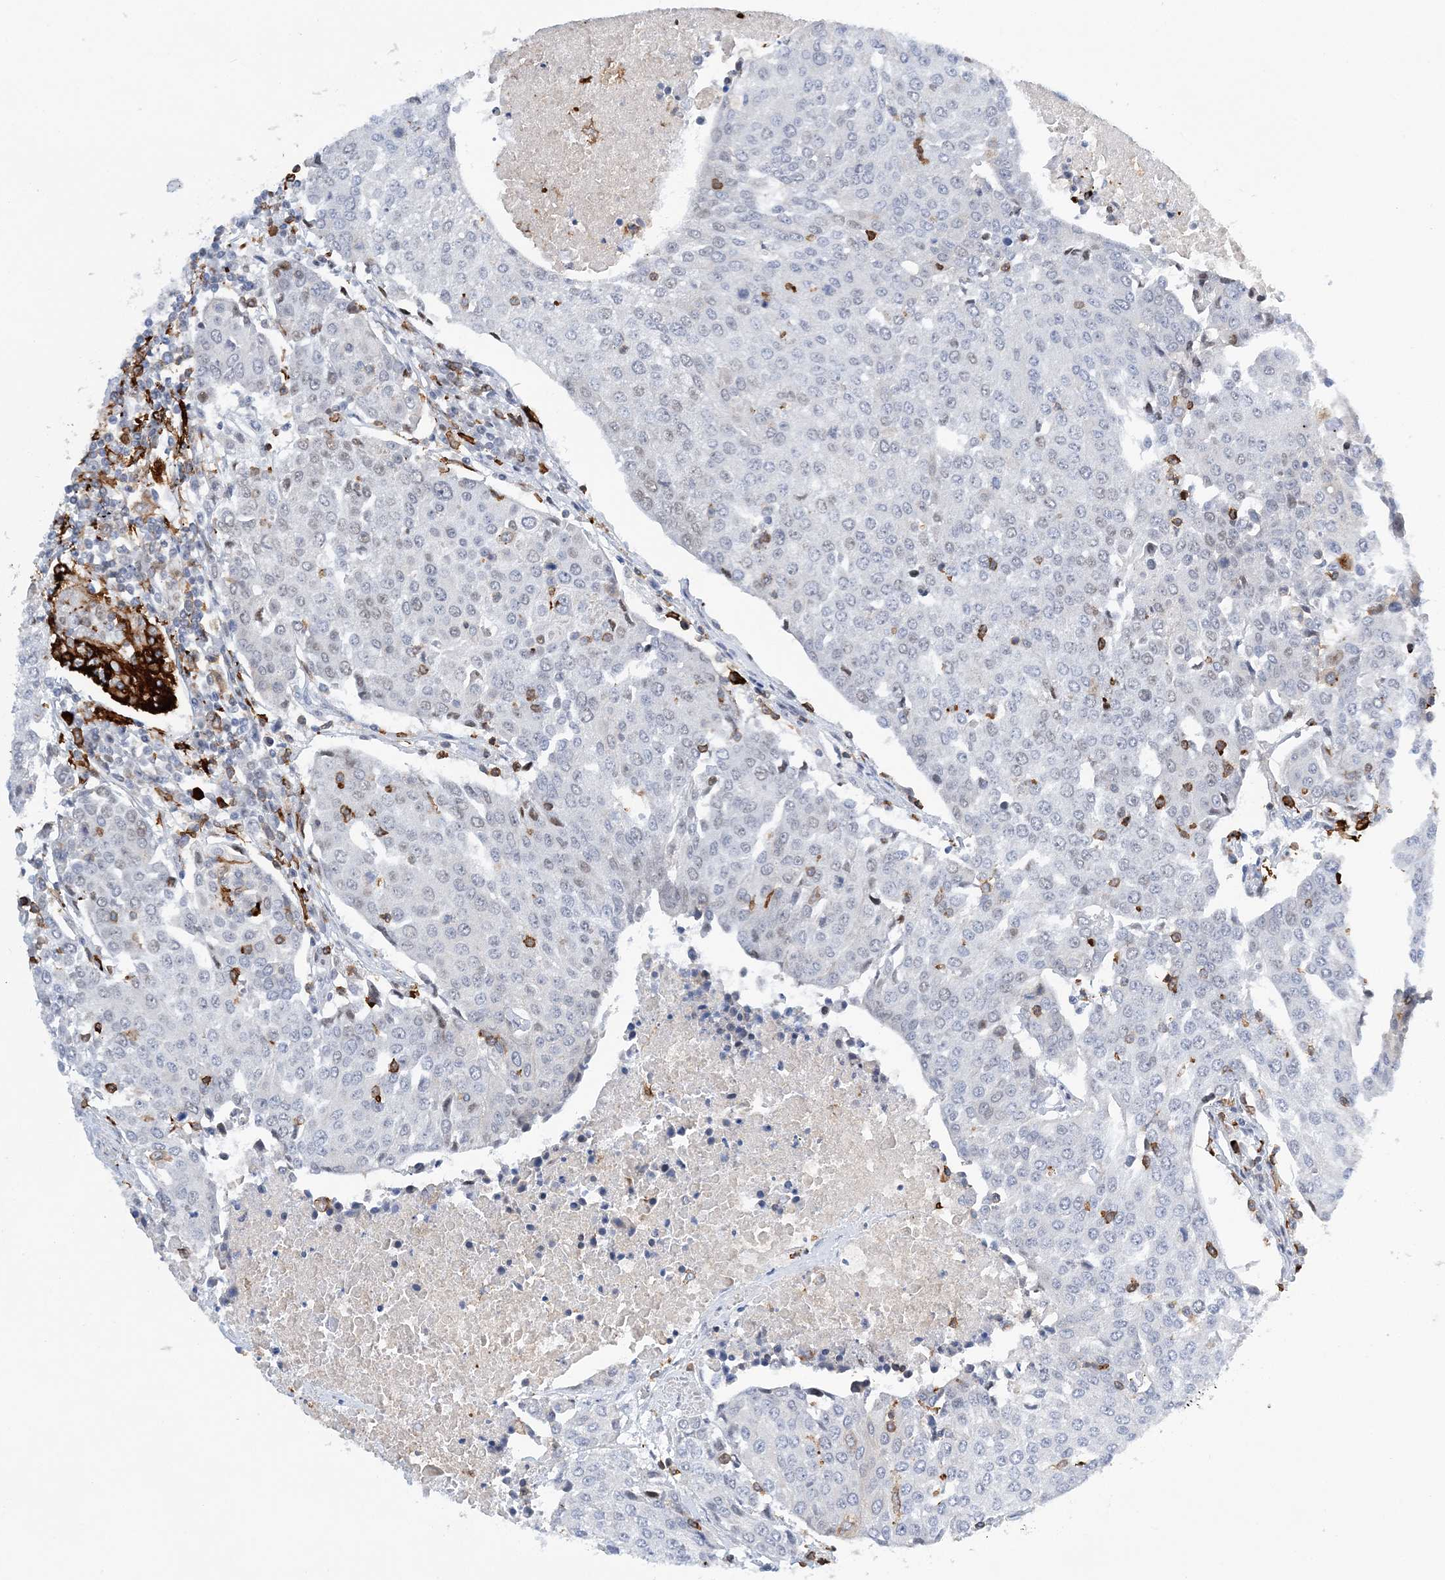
{"staining": {"intensity": "negative", "quantity": "none", "location": "none"}, "tissue": "urothelial cancer", "cell_type": "Tumor cells", "image_type": "cancer", "snomed": [{"axis": "morphology", "description": "Urothelial carcinoma, High grade"}, {"axis": "topography", "description": "Urinary bladder"}], "caption": "This histopathology image is of urothelial cancer stained with immunohistochemistry to label a protein in brown with the nuclei are counter-stained blue. There is no positivity in tumor cells.", "gene": "PRMT9", "patient": {"sex": "female", "age": 85}}